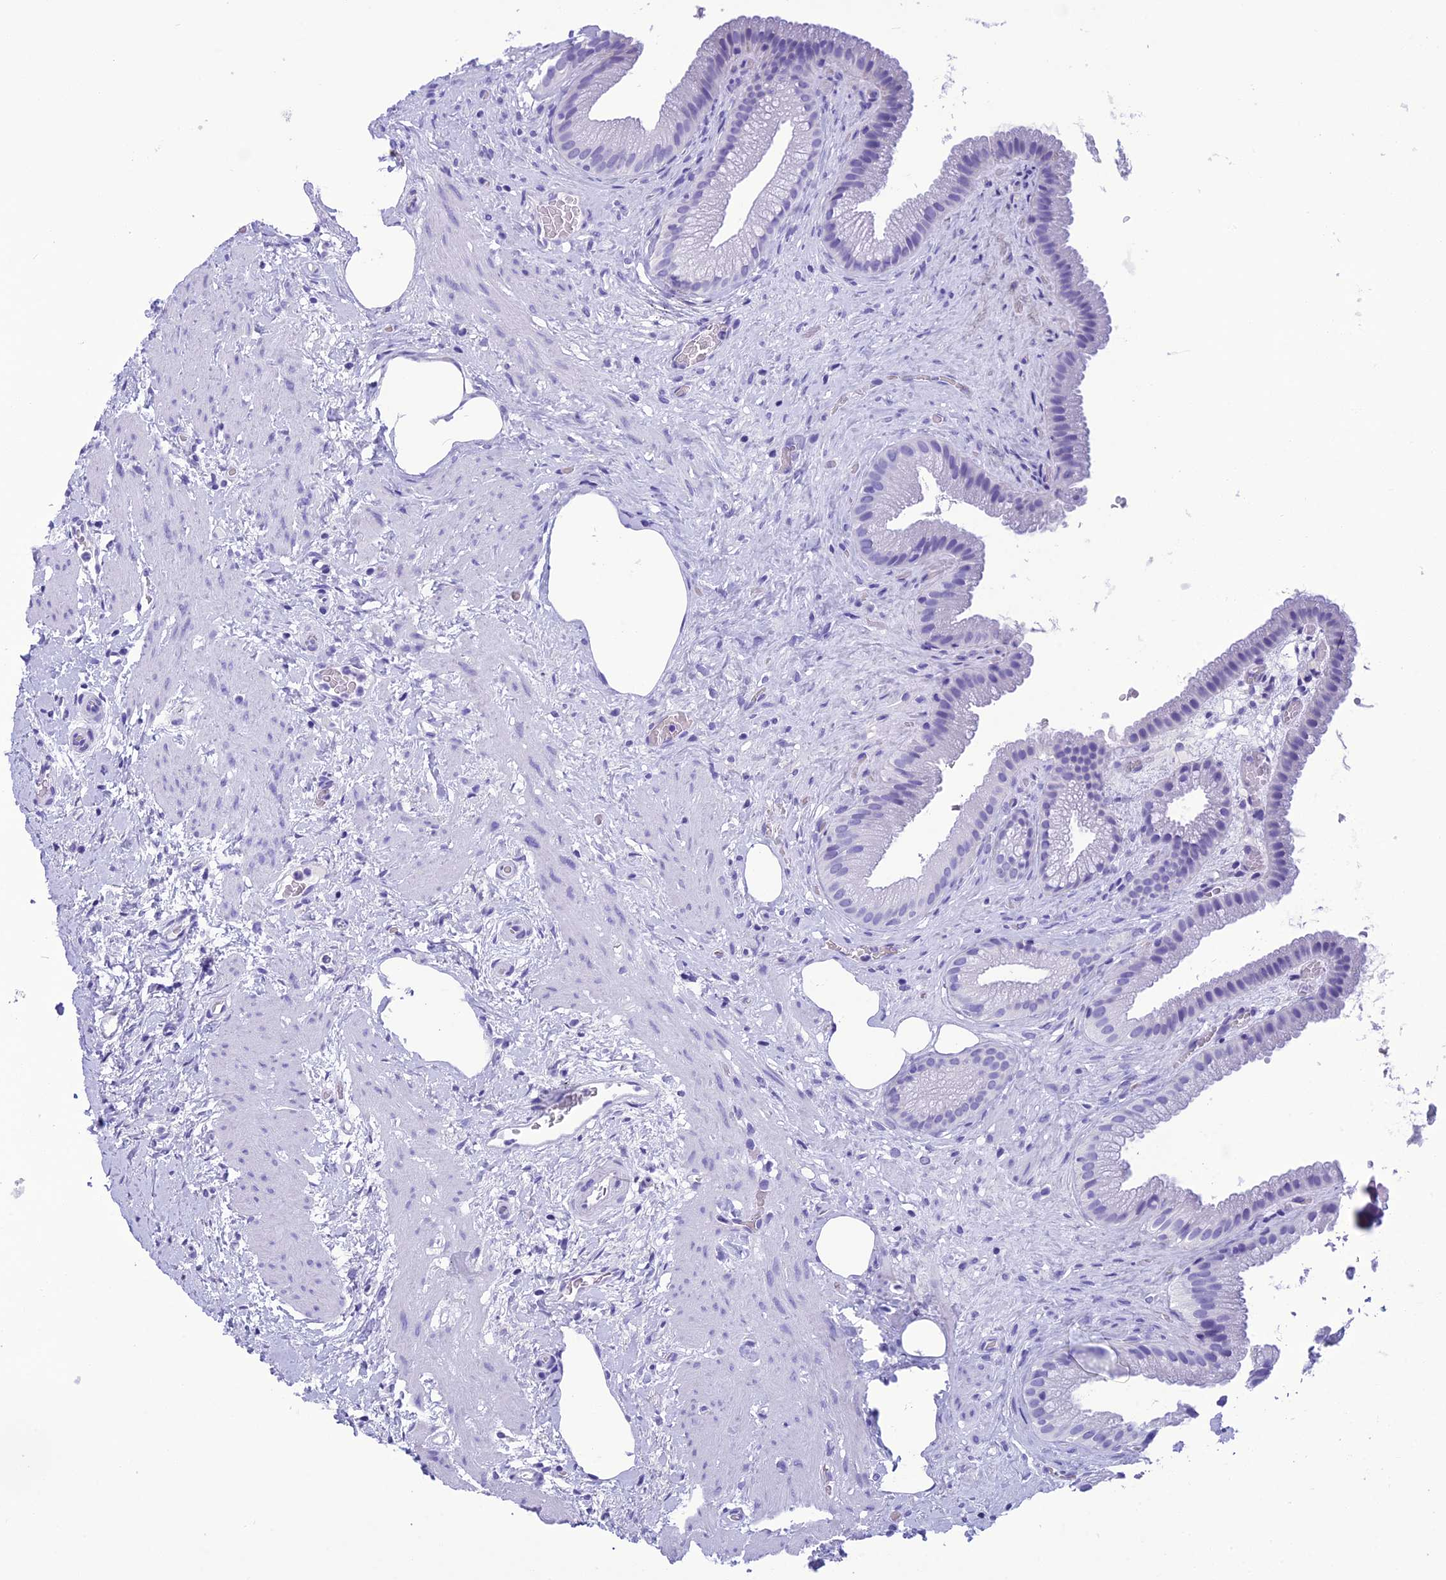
{"staining": {"intensity": "negative", "quantity": "none", "location": "none"}, "tissue": "gallbladder", "cell_type": "Glandular cells", "image_type": "normal", "snomed": [{"axis": "morphology", "description": "Normal tissue, NOS"}, {"axis": "morphology", "description": "Inflammation, NOS"}, {"axis": "topography", "description": "Gallbladder"}], "caption": "The photomicrograph exhibits no significant positivity in glandular cells of gallbladder.", "gene": "TRAM1L1", "patient": {"sex": "male", "age": 51}}